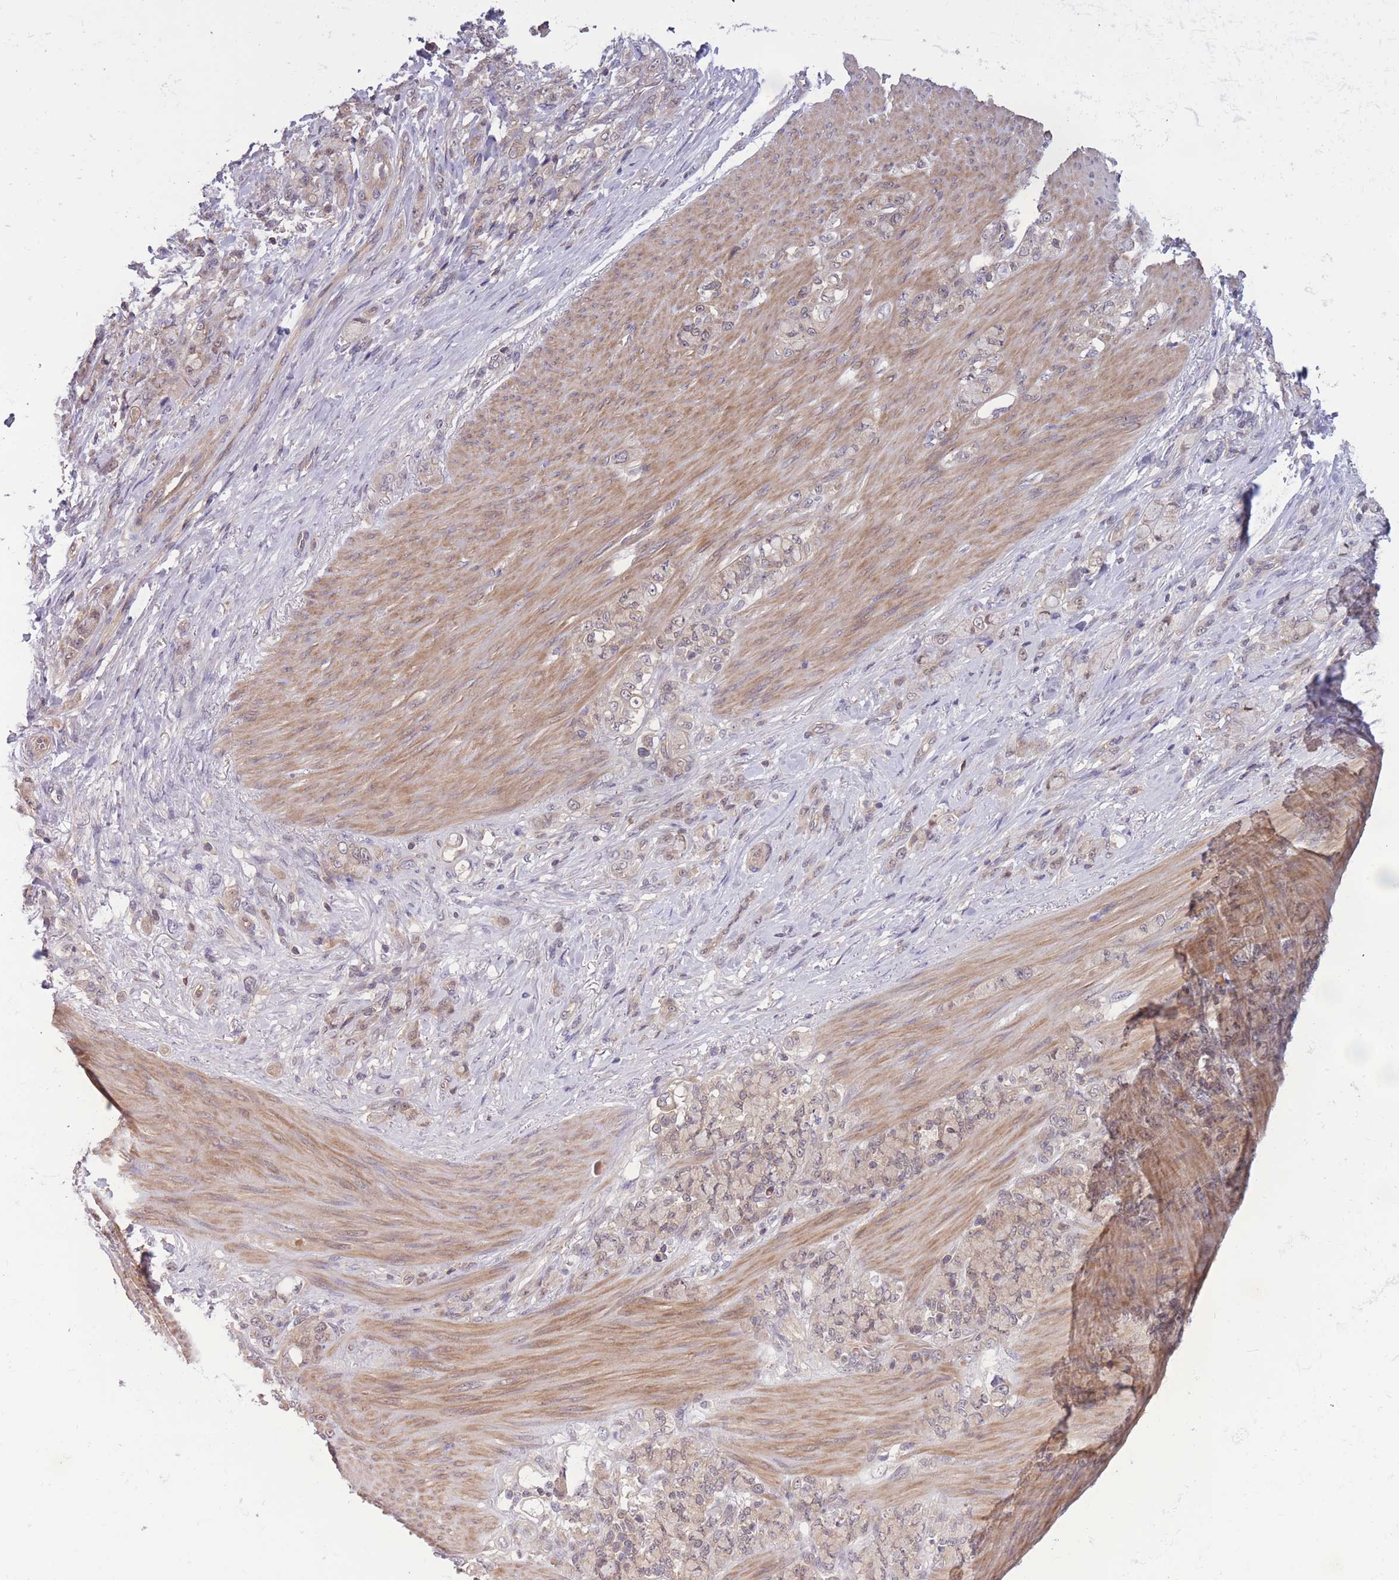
{"staining": {"intensity": "weak", "quantity": "25%-75%", "location": "cytoplasmic/membranous"}, "tissue": "stomach cancer", "cell_type": "Tumor cells", "image_type": "cancer", "snomed": [{"axis": "morphology", "description": "Normal tissue, NOS"}, {"axis": "morphology", "description": "Adenocarcinoma, NOS"}, {"axis": "topography", "description": "Stomach"}], "caption": "Adenocarcinoma (stomach) stained with DAB immunohistochemistry (IHC) displays low levels of weak cytoplasmic/membranous positivity in approximately 25%-75% of tumor cells. The staining is performed using DAB brown chromogen to label protein expression. The nuclei are counter-stained blue using hematoxylin.", "gene": "UBE2N", "patient": {"sex": "female", "age": 79}}